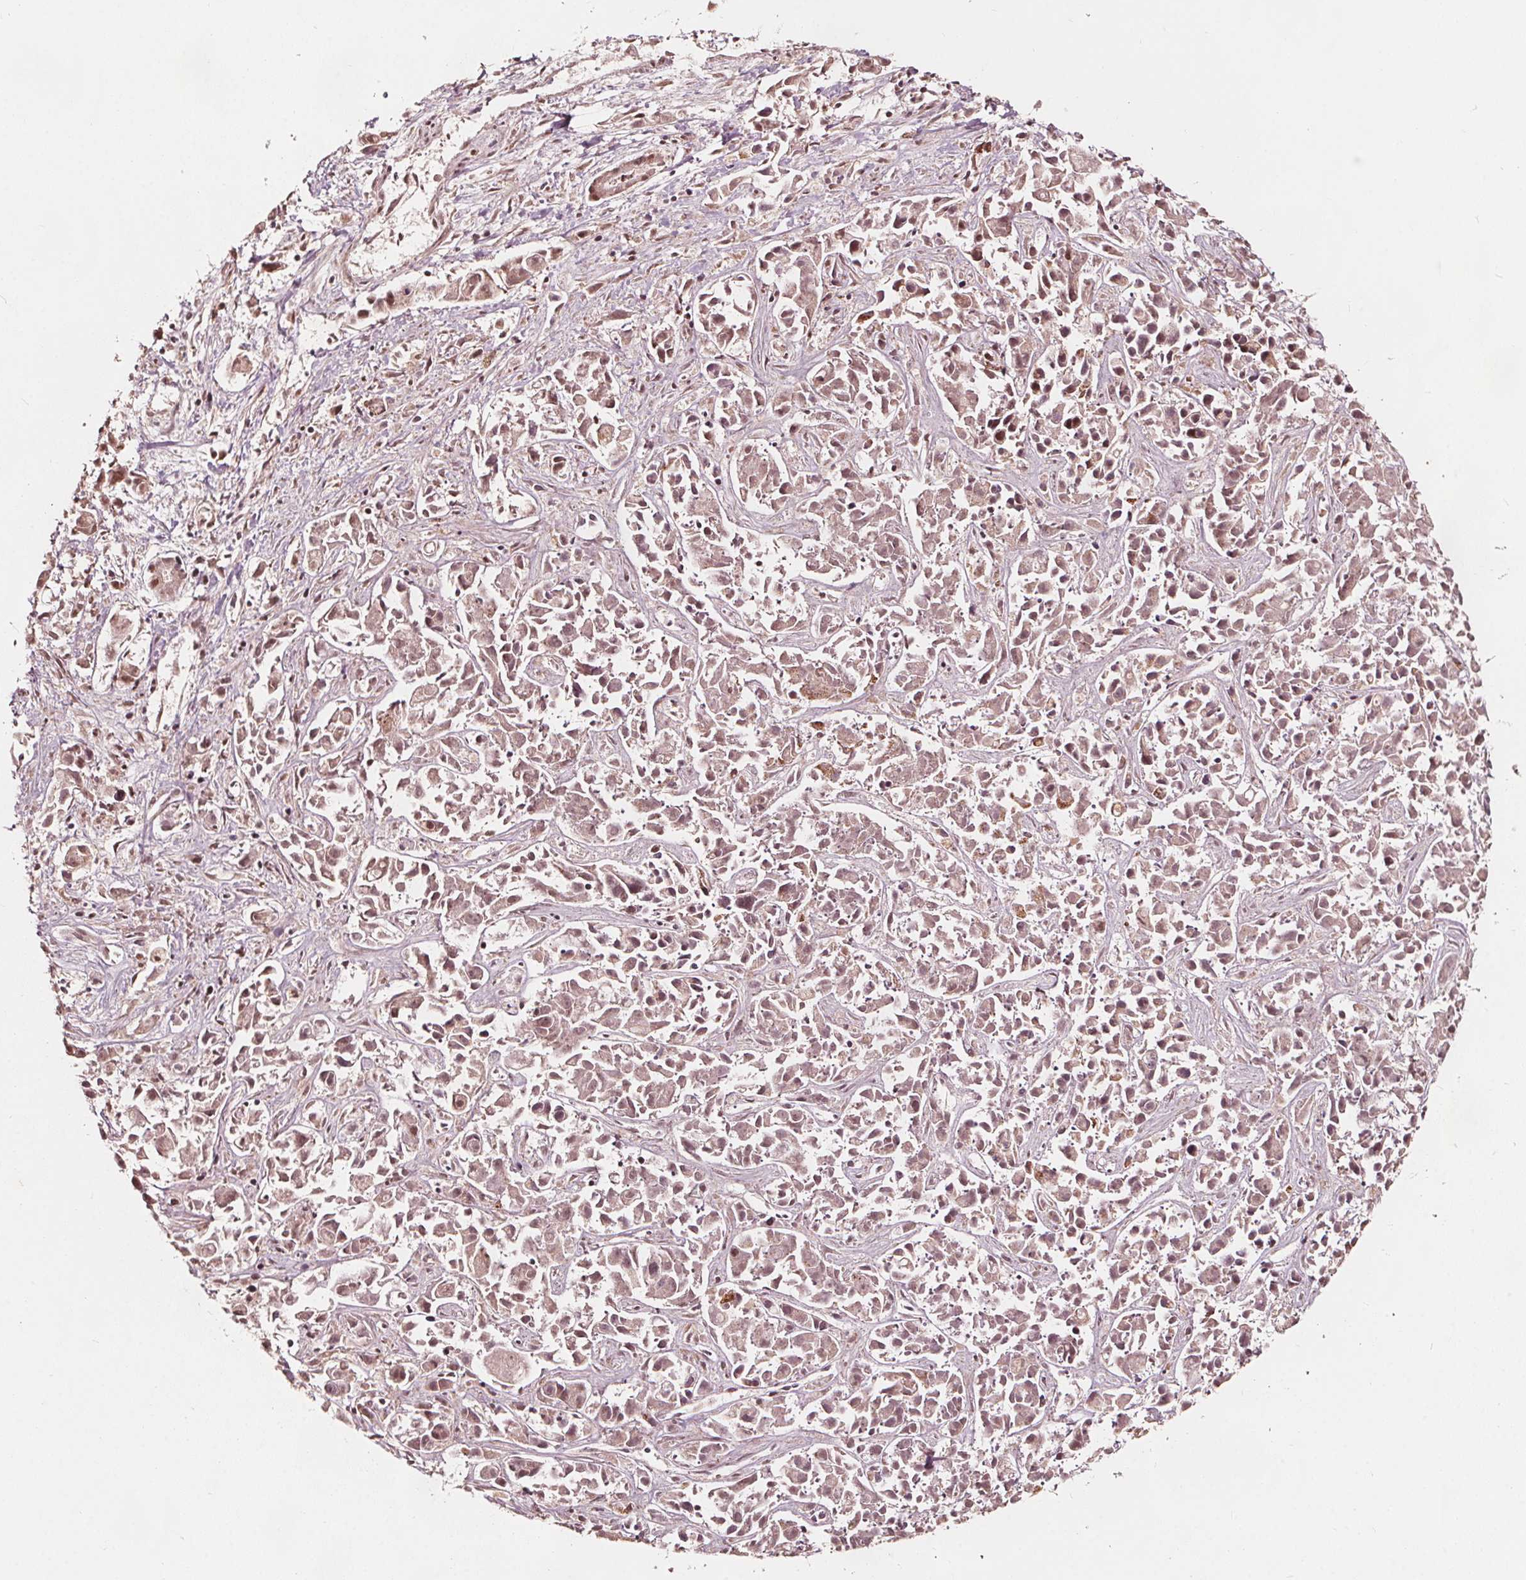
{"staining": {"intensity": "moderate", "quantity": ">75%", "location": "cytoplasmic/membranous"}, "tissue": "liver cancer", "cell_type": "Tumor cells", "image_type": "cancer", "snomed": [{"axis": "morphology", "description": "Cholangiocarcinoma"}, {"axis": "topography", "description": "Liver"}], "caption": "There is medium levels of moderate cytoplasmic/membranous positivity in tumor cells of liver cholangiocarcinoma, as demonstrated by immunohistochemical staining (brown color).", "gene": "AIP", "patient": {"sex": "female", "age": 81}}